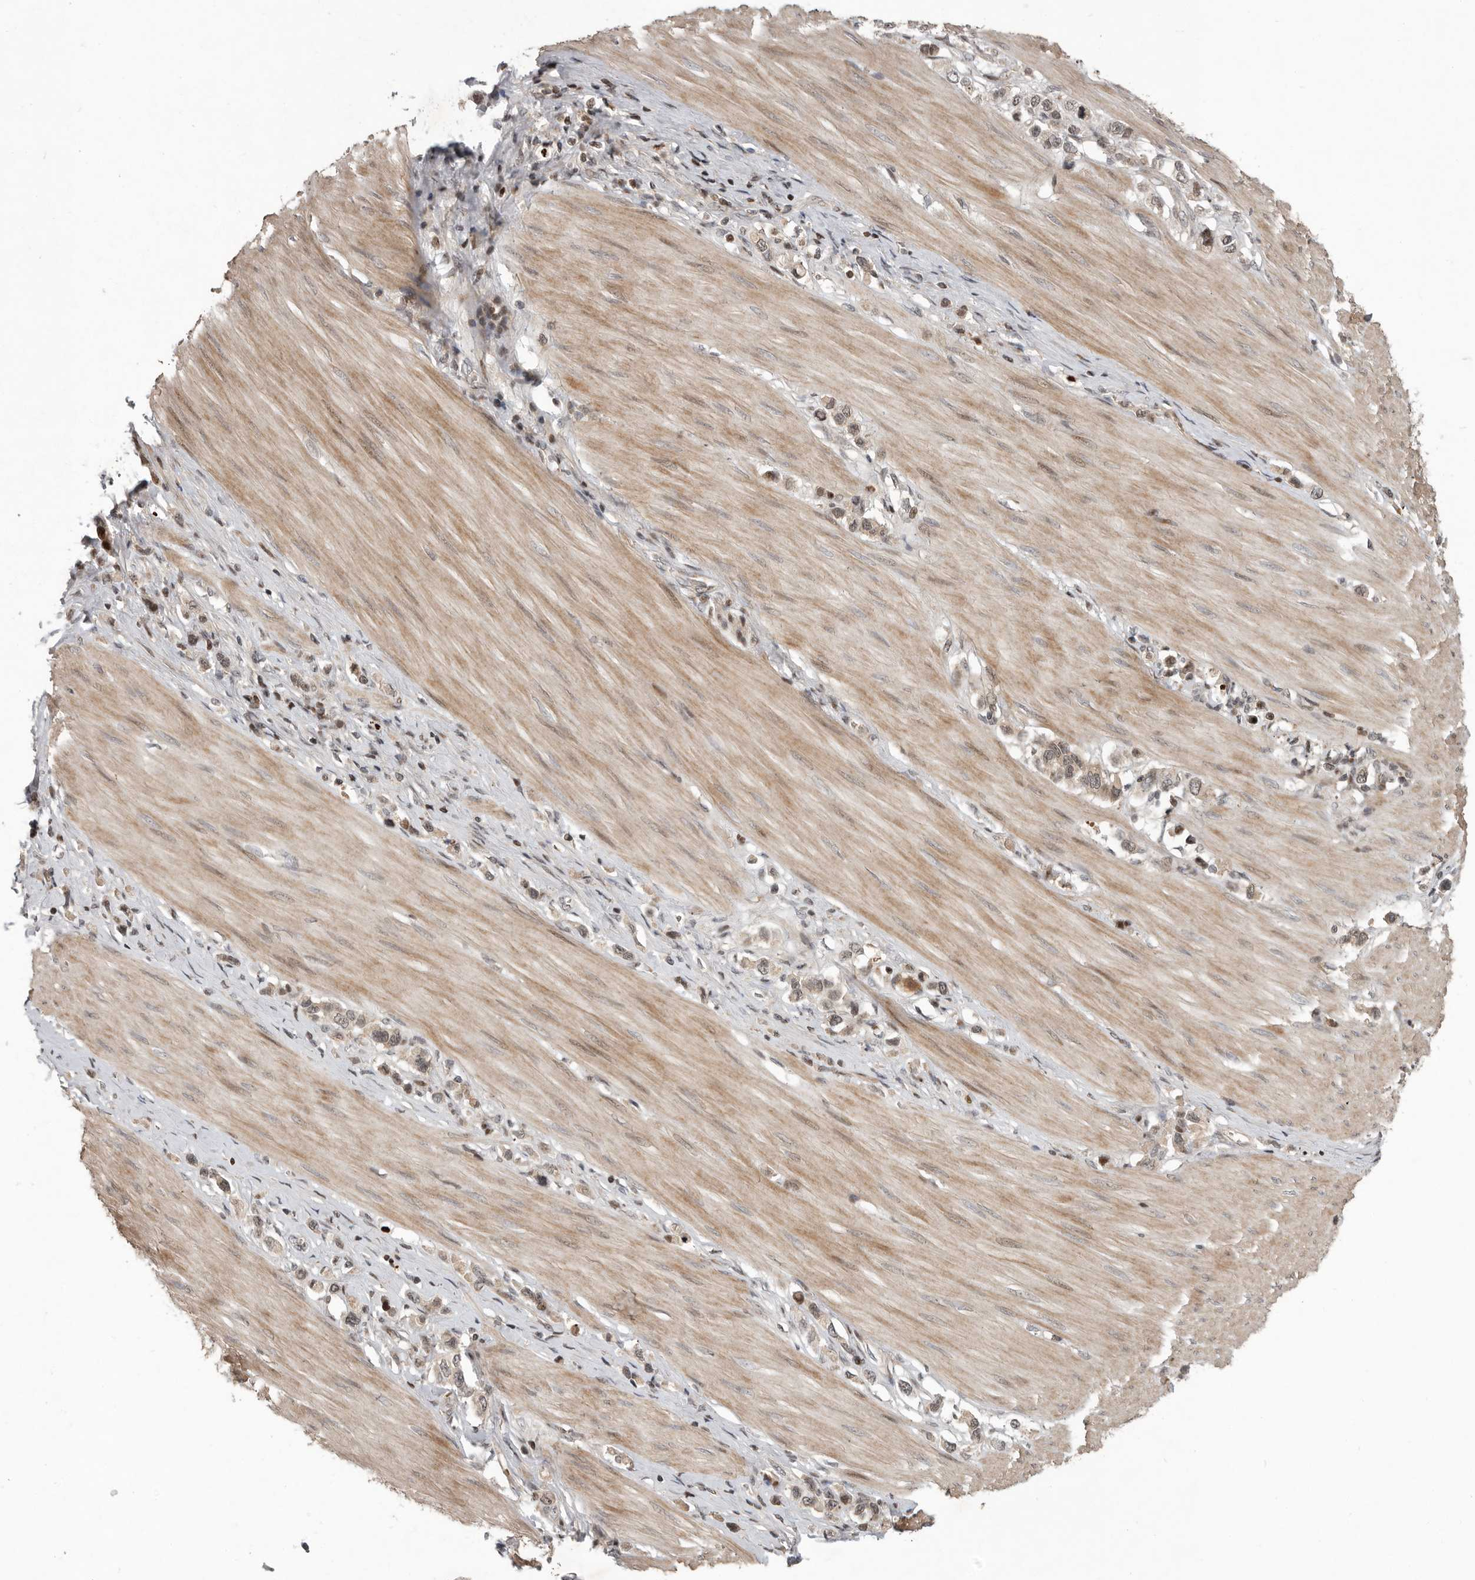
{"staining": {"intensity": "weak", "quantity": ">75%", "location": "cytoplasmic/membranous,nuclear"}, "tissue": "stomach cancer", "cell_type": "Tumor cells", "image_type": "cancer", "snomed": [{"axis": "morphology", "description": "Adenocarcinoma, NOS"}, {"axis": "topography", "description": "Stomach"}], "caption": "Protein staining of stomach cancer tissue displays weak cytoplasmic/membranous and nuclear positivity in about >75% of tumor cells. The staining was performed using DAB (3,3'-diaminobenzidine), with brown indicating positive protein expression. Nuclei are stained blue with hematoxylin.", "gene": "RABIF", "patient": {"sex": "female", "age": 65}}